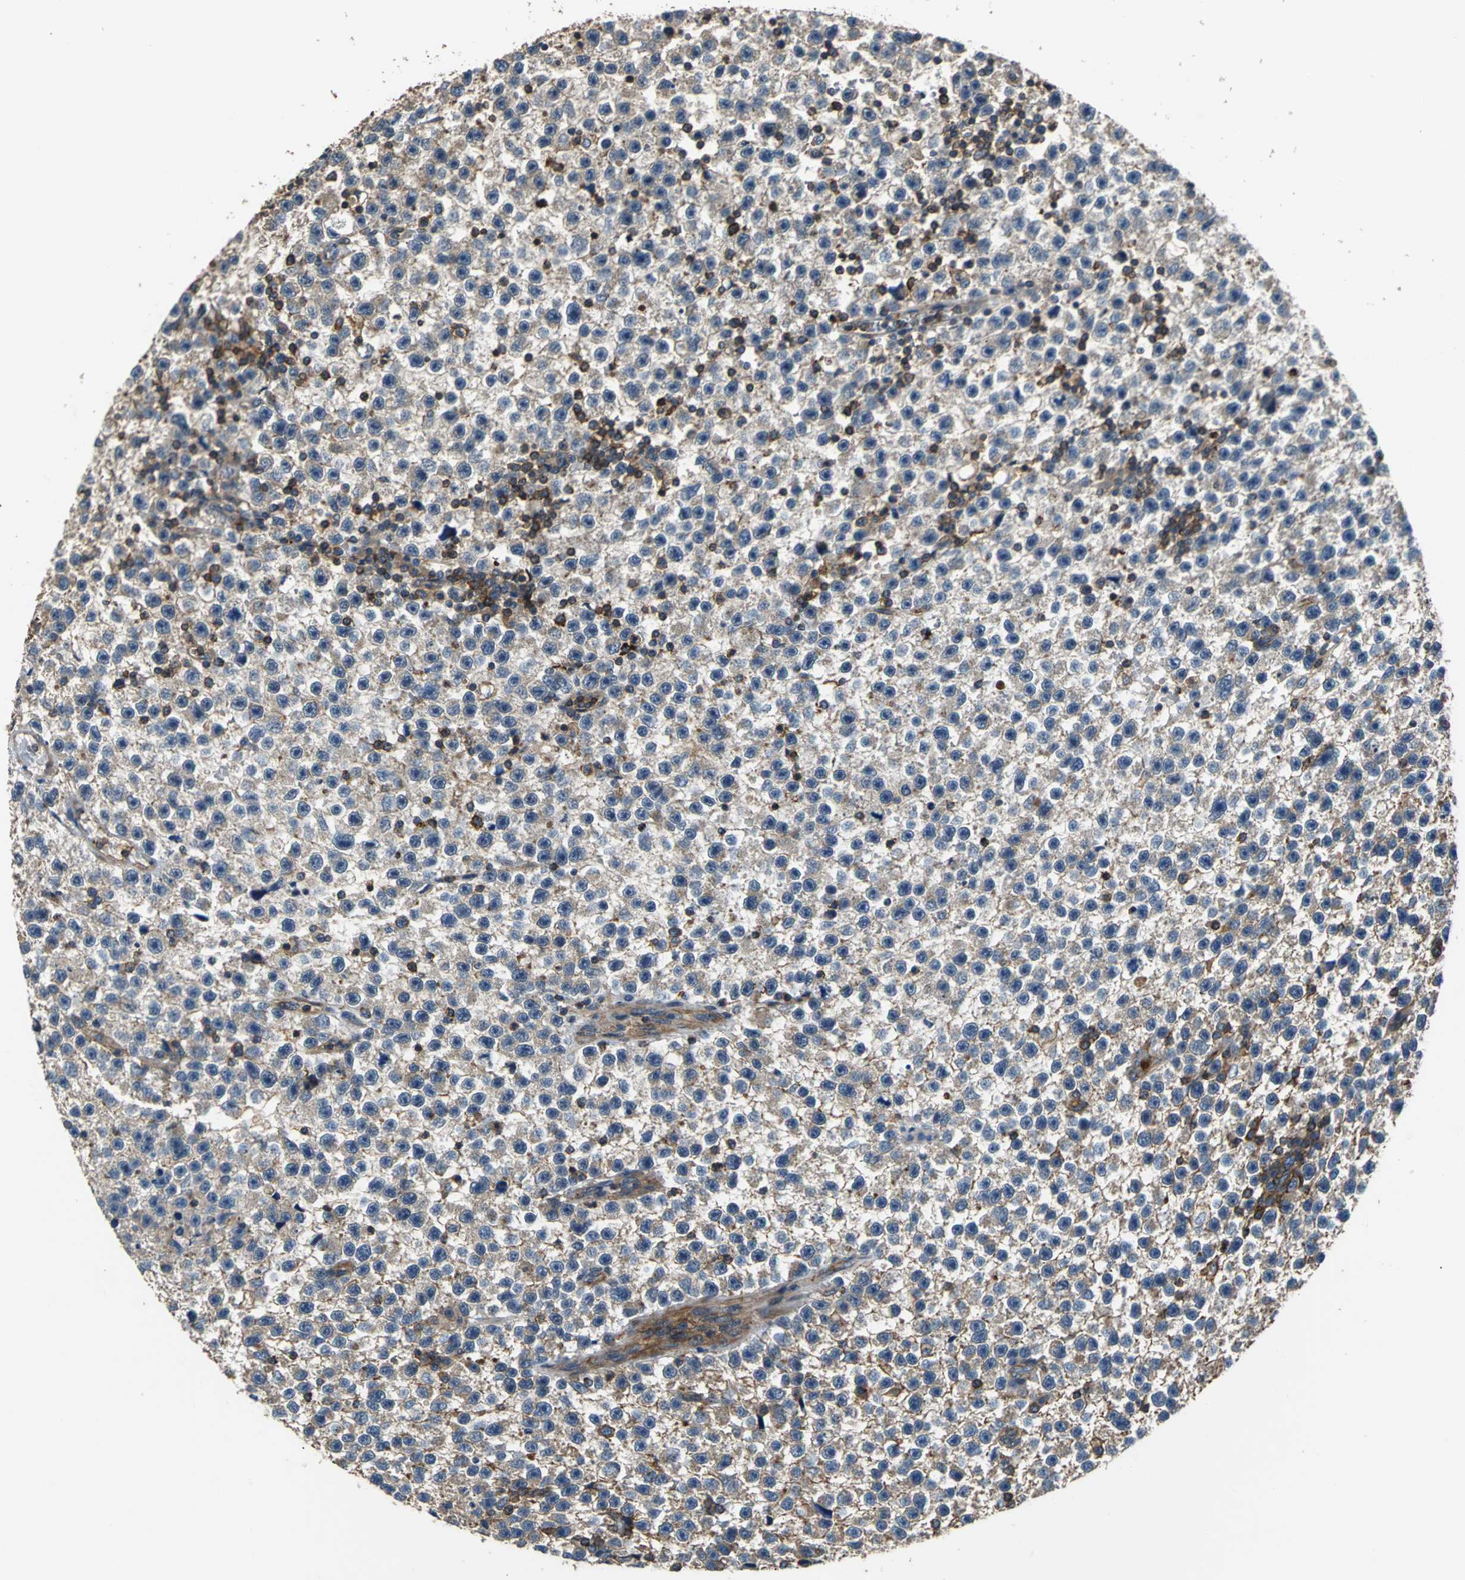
{"staining": {"intensity": "strong", "quantity": ">75%", "location": "cytoplasmic/membranous"}, "tissue": "testis cancer", "cell_type": "Tumor cells", "image_type": "cancer", "snomed": [{"axis": "morphology", "description": "Seminoma, NOS"}, {"axis": "topography", "description": "Testis"}], "caption": "This is a micrograph of immunohistochemistry staining of testis cancer (seminoma), which shows strong staining in the cytoplasmic/membranous of tumor cells.", "gene": "PARVA", "patient": {"sex": "male", "age": 33}}